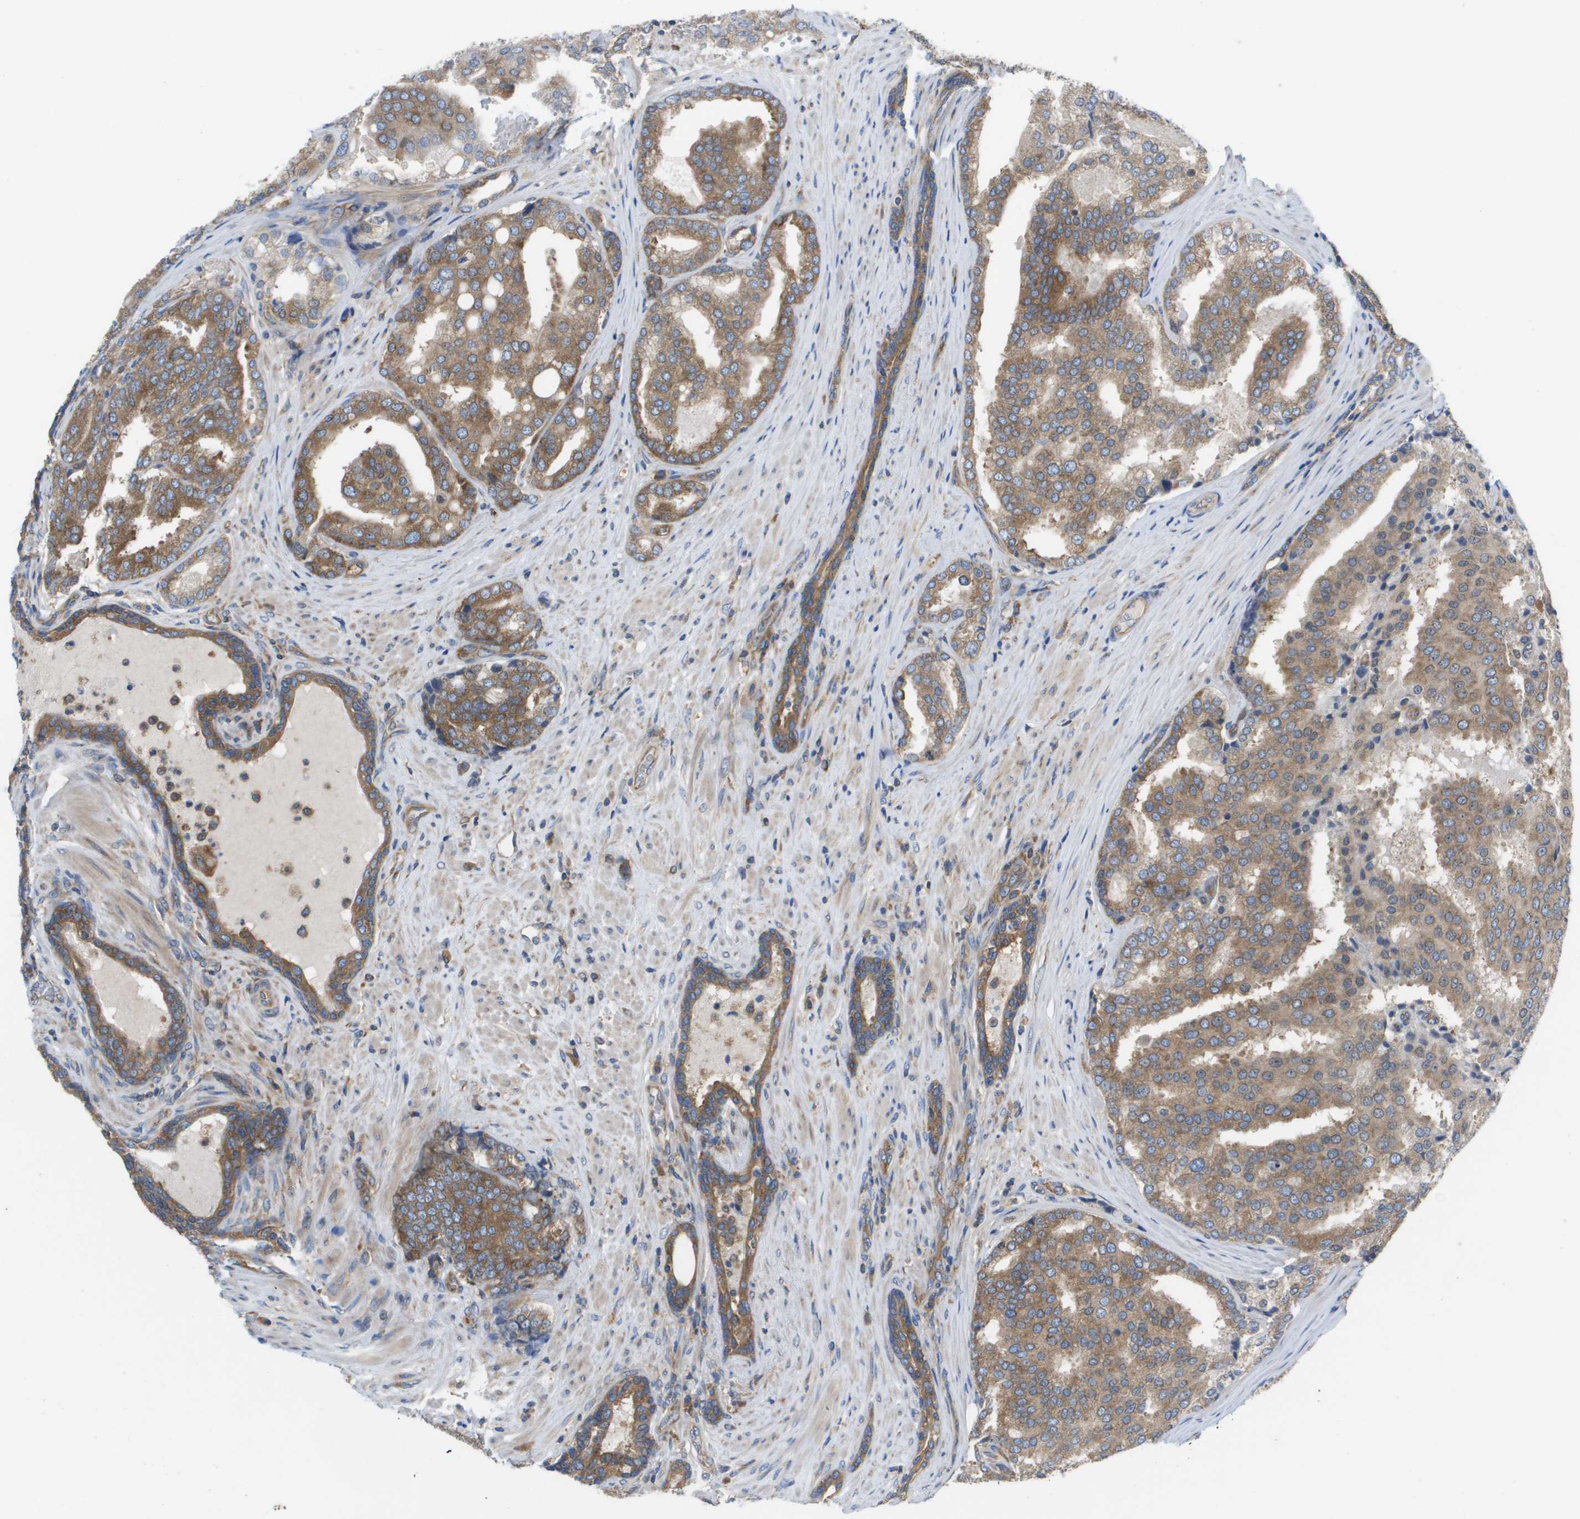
{"staining": {"intensity": "moderate", "quantity": ">75%", "location": "cytoplasmic/membranous"}, "tissue": "prostate cancer", "cell_type": "Tumor cells", "image_type": "cancer", "snomed": [{"axis": "morphology", "description": "Adenocarcinoma, High grade"}, {"axis": "topography", "description": "Prostate"}], "caption": "This is an image of IHC staining of prostate cancer (adenocarcinoma (high-grade)), which shows moderate expression in the cytoplasmic/membranous of tumor cells.", "gene": "EIF4G2", "patient": {"sex": "male", "age": 50}}